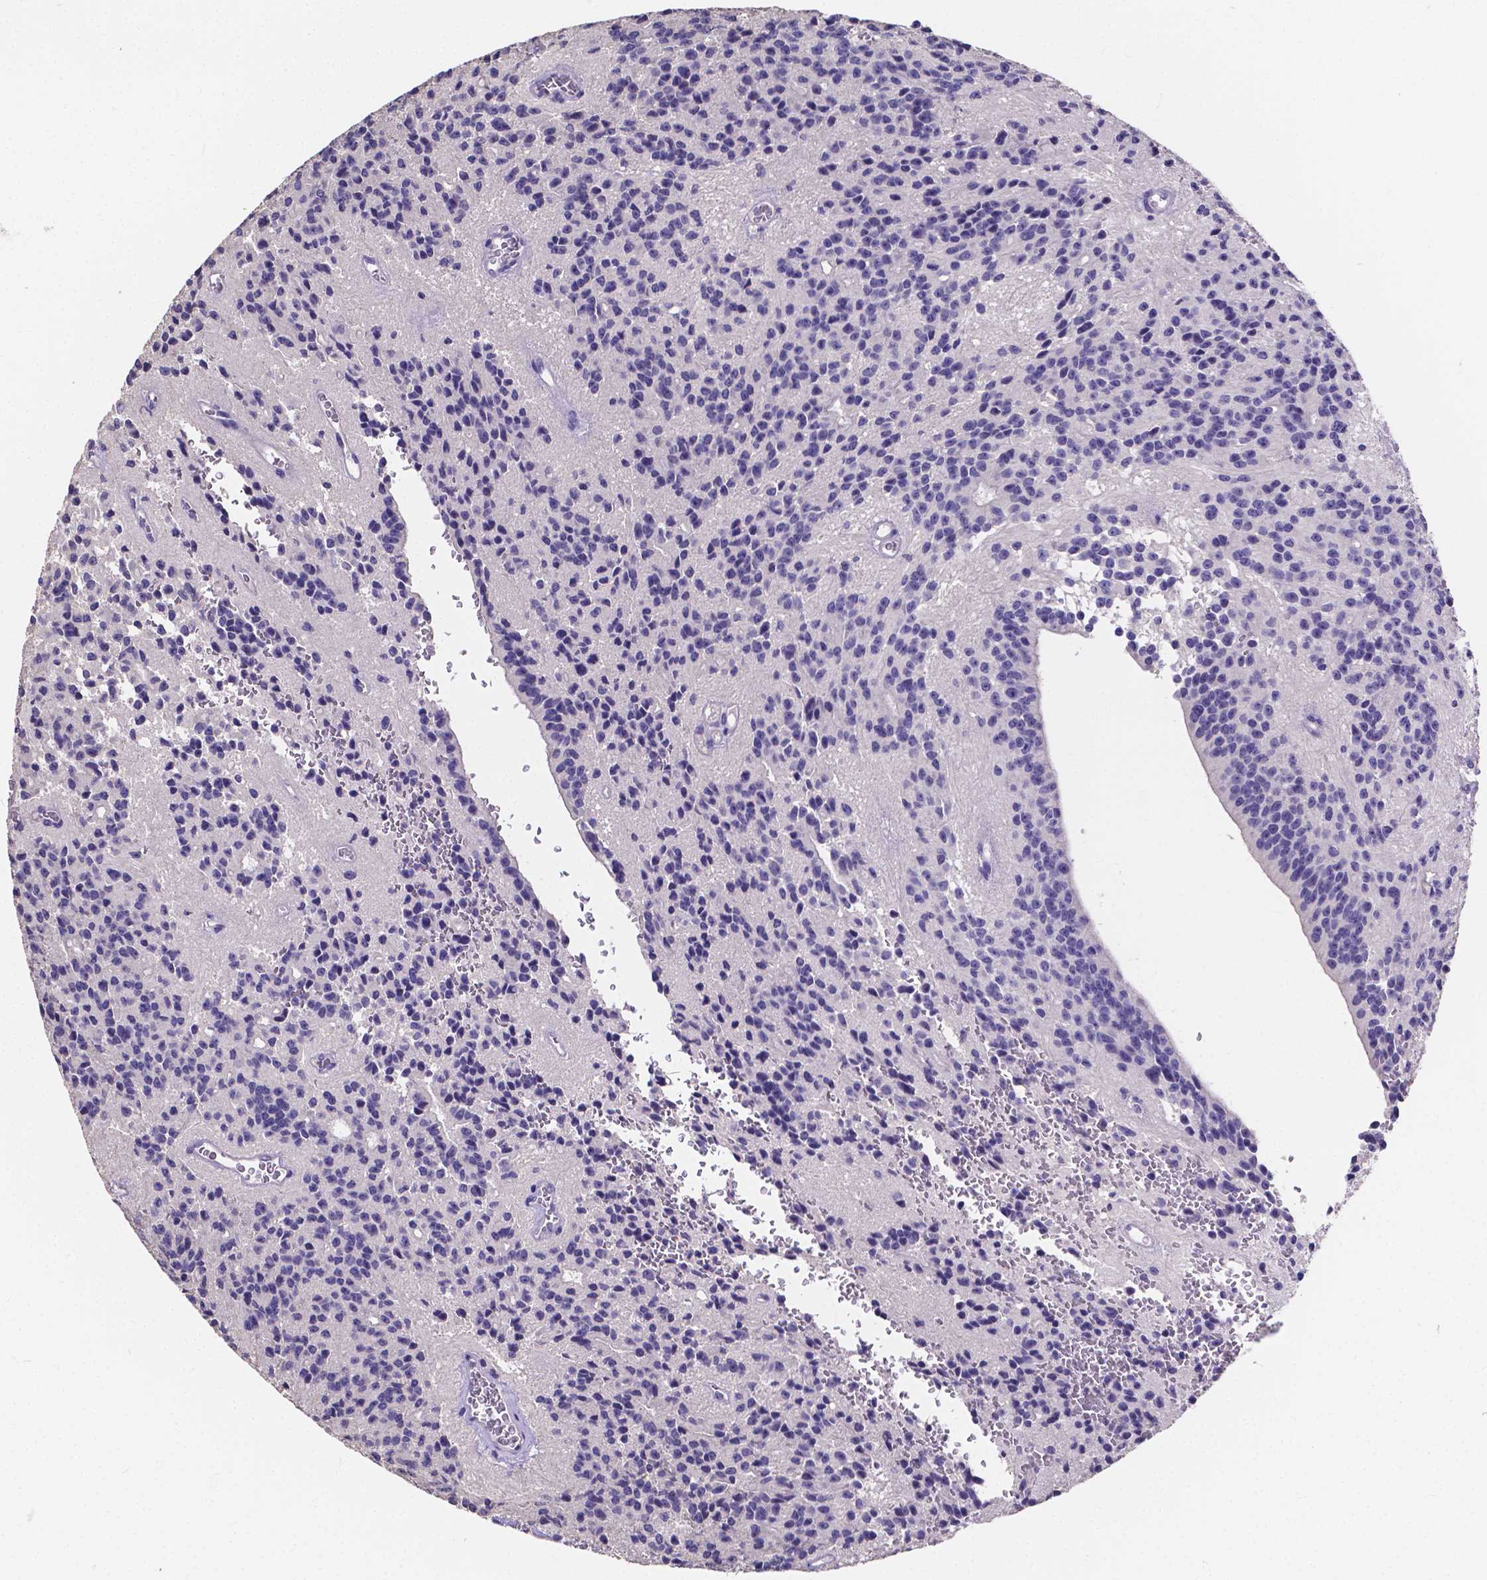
{"staining": {"intensity": "negative", "quantity": "none", "location": "none"}, "tissue": "glioma", "cell_type": "Tumor cells", "image_type": "cancer", "snomed": [{"axis": "morphology", "description": "Glioma, malignant, Low grade"}, {"axis": "topography", "description": "Brain"}], "caption": "Tumor cells show no significant protein expression in malignant glioma (low-grade). (Stains: DAB (3,3'-diaminobenzidine) immunohistochemistry with hematoxylin counter stain, Microscopy: brightfield microscopy at high magnification).", "gene": "ATP6V1D", "patient": {"sex": "male", "age": 31}}